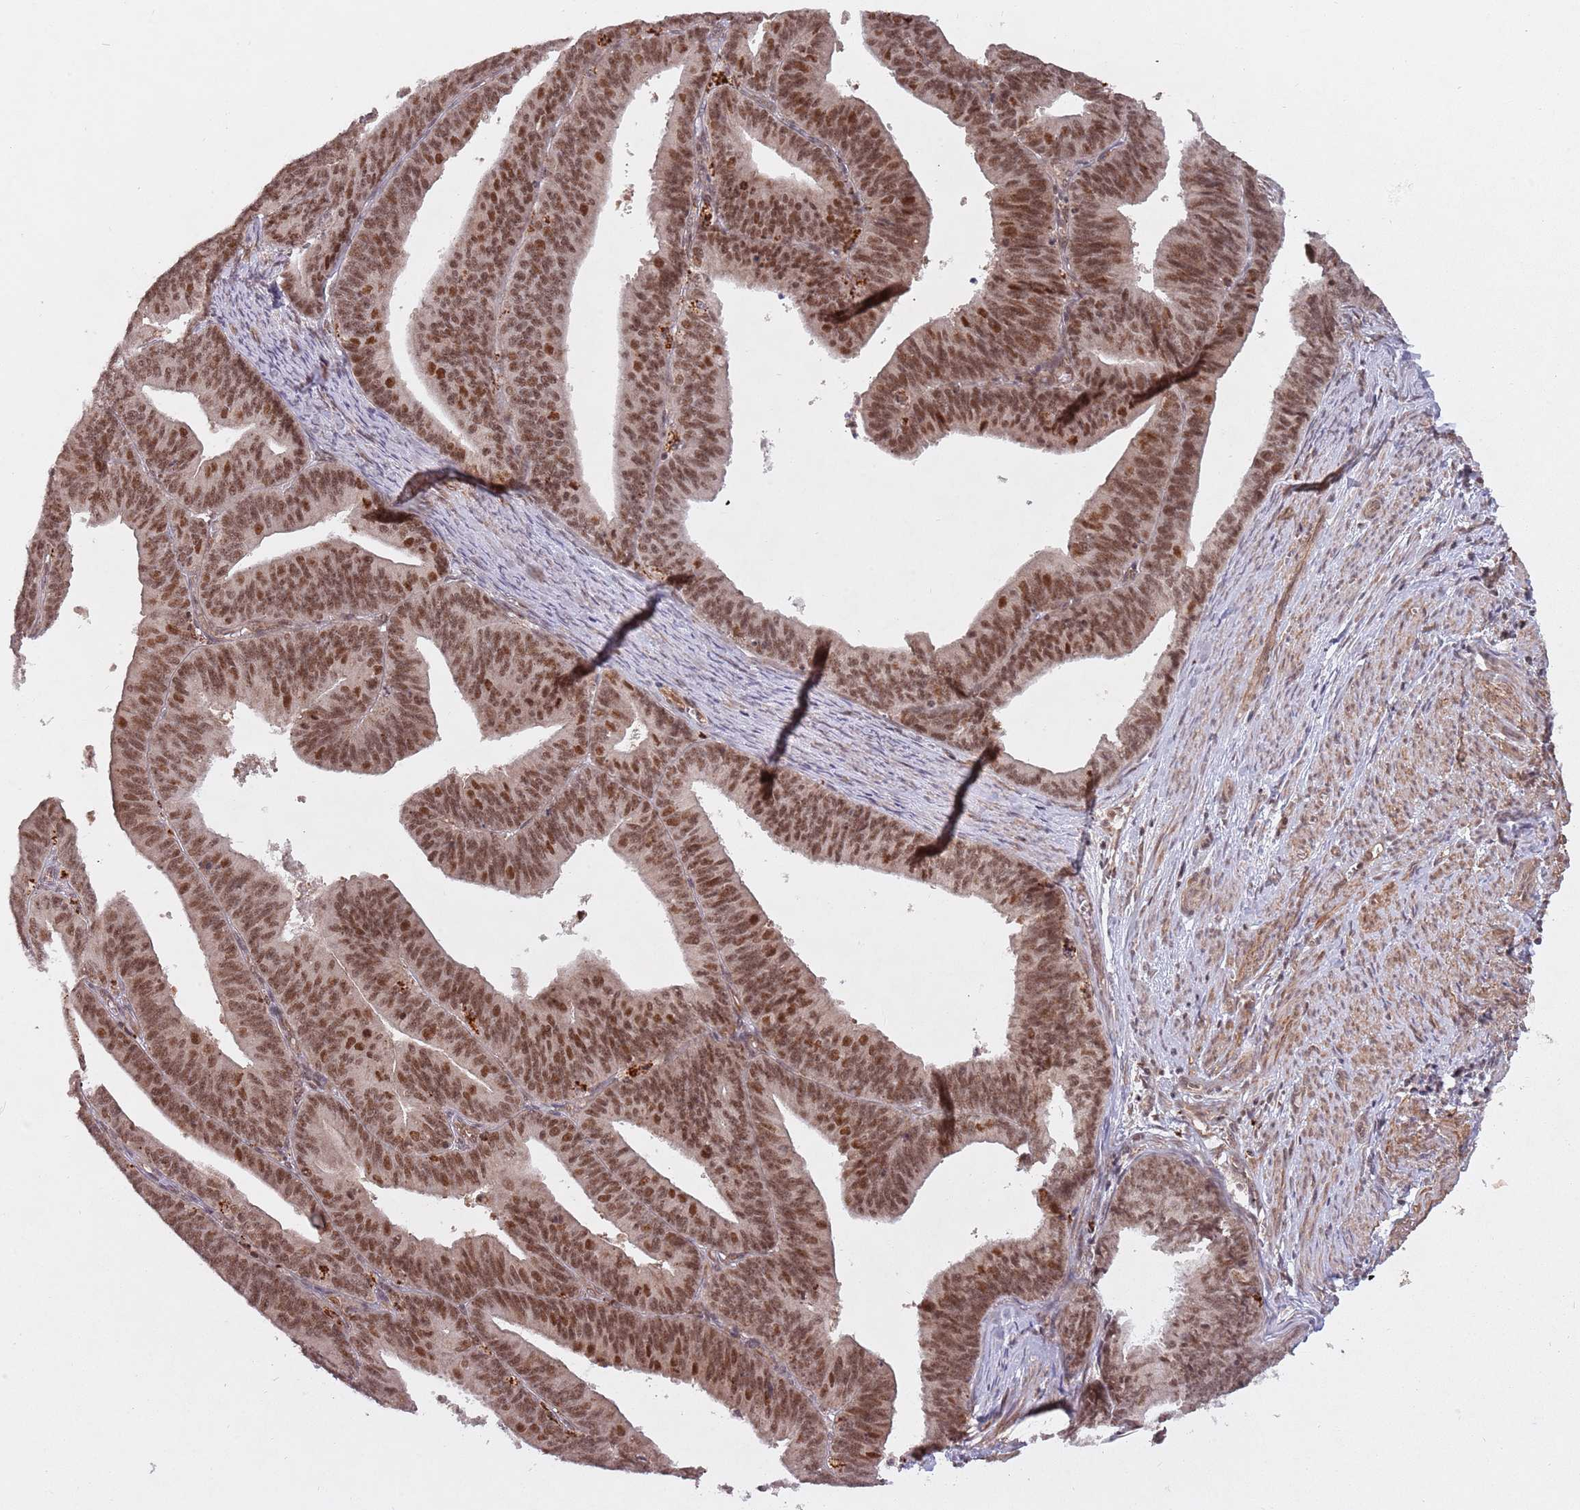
{"staining": {"intensity": "moderate", "quantity": ">75%", "location": "cytoplasmic/membranous,nuclear"}, "tissue": "endometrial cancer", "cell_type": "Tumor cells", "image_type": "cancer", "snomed": [{"axis": "morphology", "description": "Adenocarcinoma, NOS"}, {"axis": "topography", "description": "Endometrium"}], "caption": "An immunohistochemistry (IHC) micrograph of neoplastic tissue is shown. Protein staining in brown labels moderate cytoplasmic/membranous and nuclear positivity in adenocarcinoma (endometrial) within tumor cells.", "gene": "SUDS3", "patient": {"sex": "female", "age": 73}}